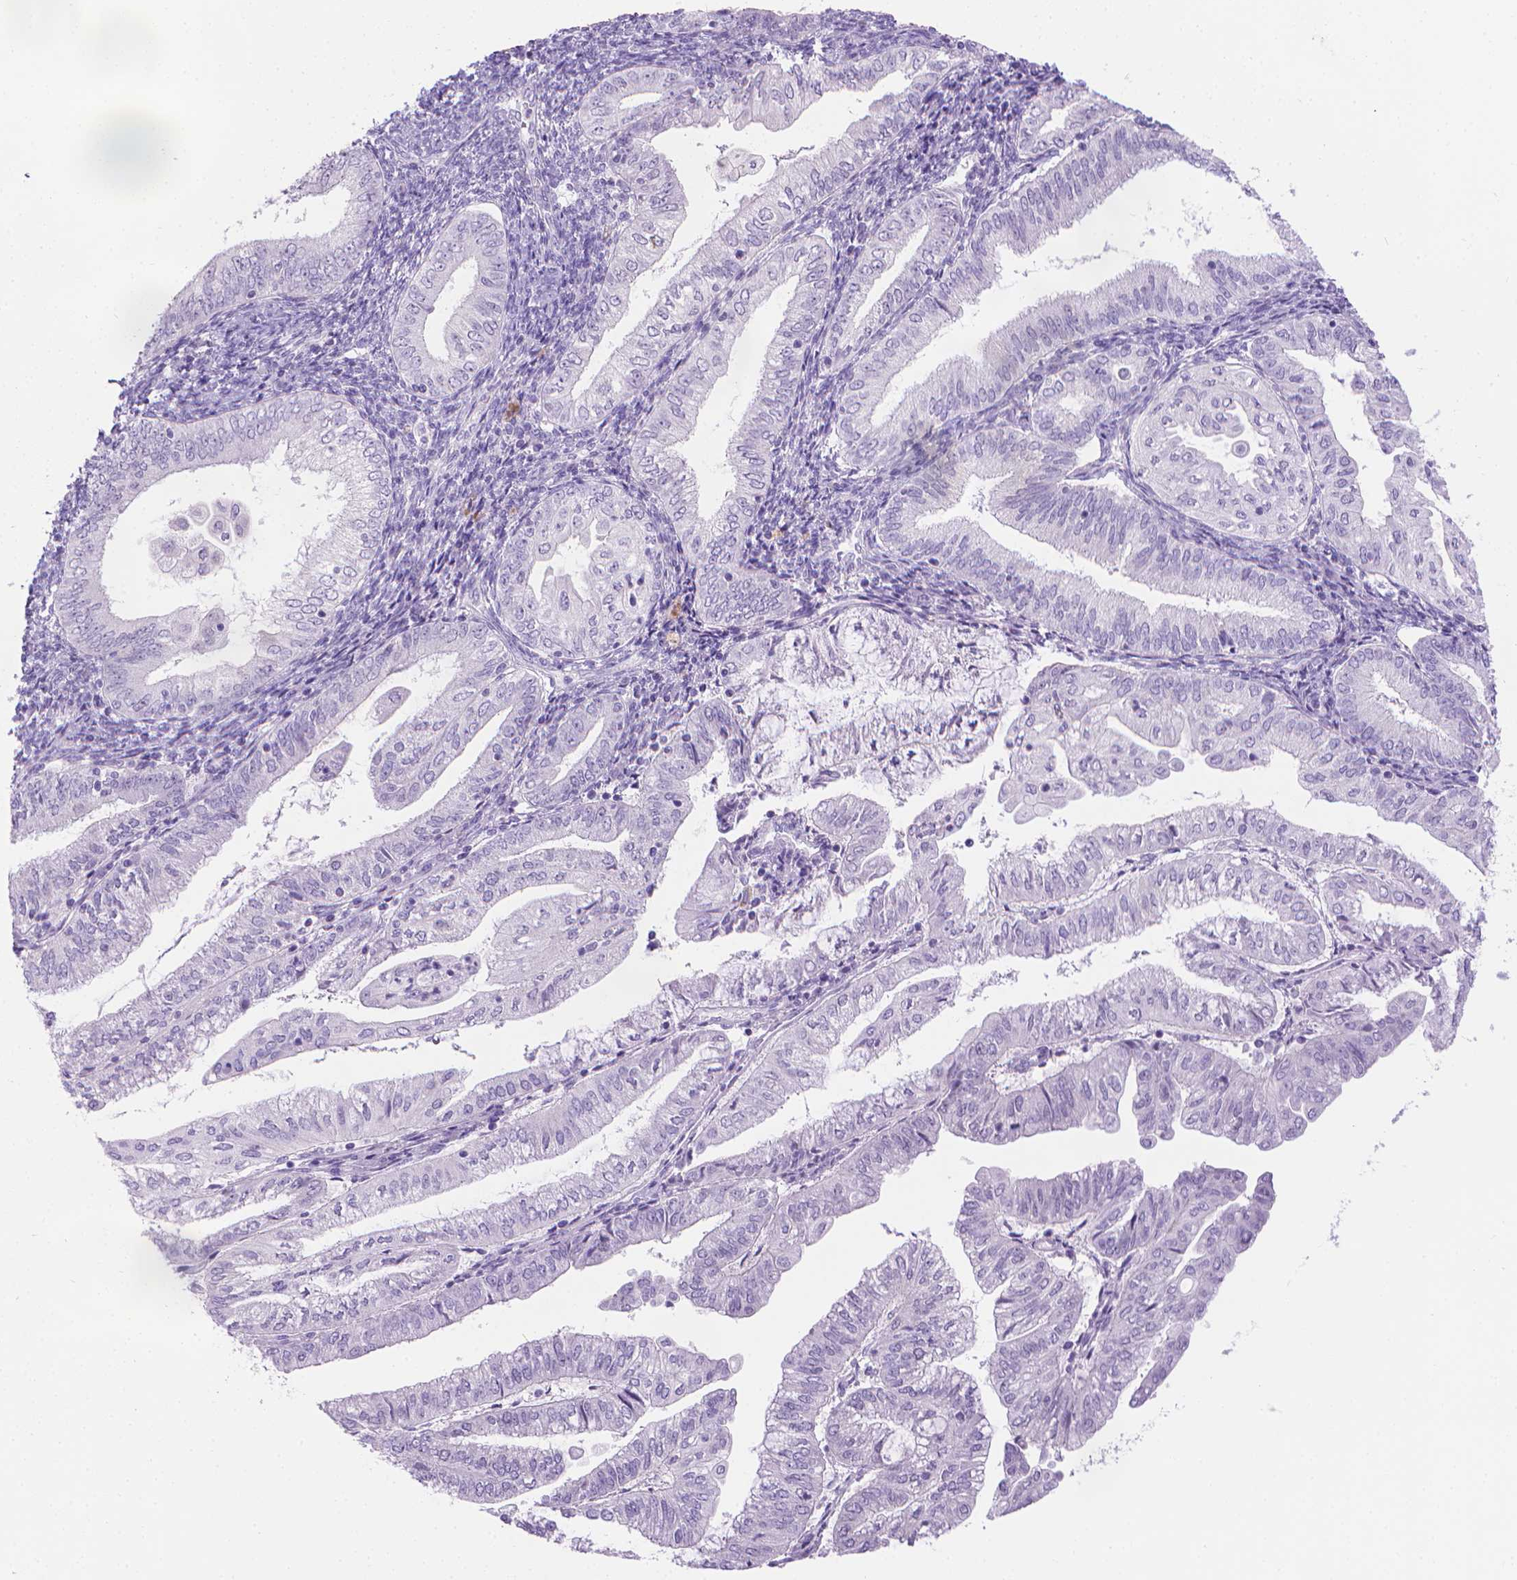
{"staining": {"intensity": "negative", "quantity": "none", "location": "none"}, "tissue": "endometrial cancer", "cell_type": "Tumor cells", "image_type": "cancer", "snomed": [{"axis": "morphology", "description": "Adenocarcinoma, NOS"}, {"axis": "topography", "description": "Endometrium"}], "caption": "An IHC micrograph of endometrial cancer (adenocarcinoma) is shown. There is no staining in tumor cells of endometrial cancer (adenocarcinoma). Nuclei are stained in blue.", "gene": "SPAG6", "patient": {"sex": "female", "age": 55}}